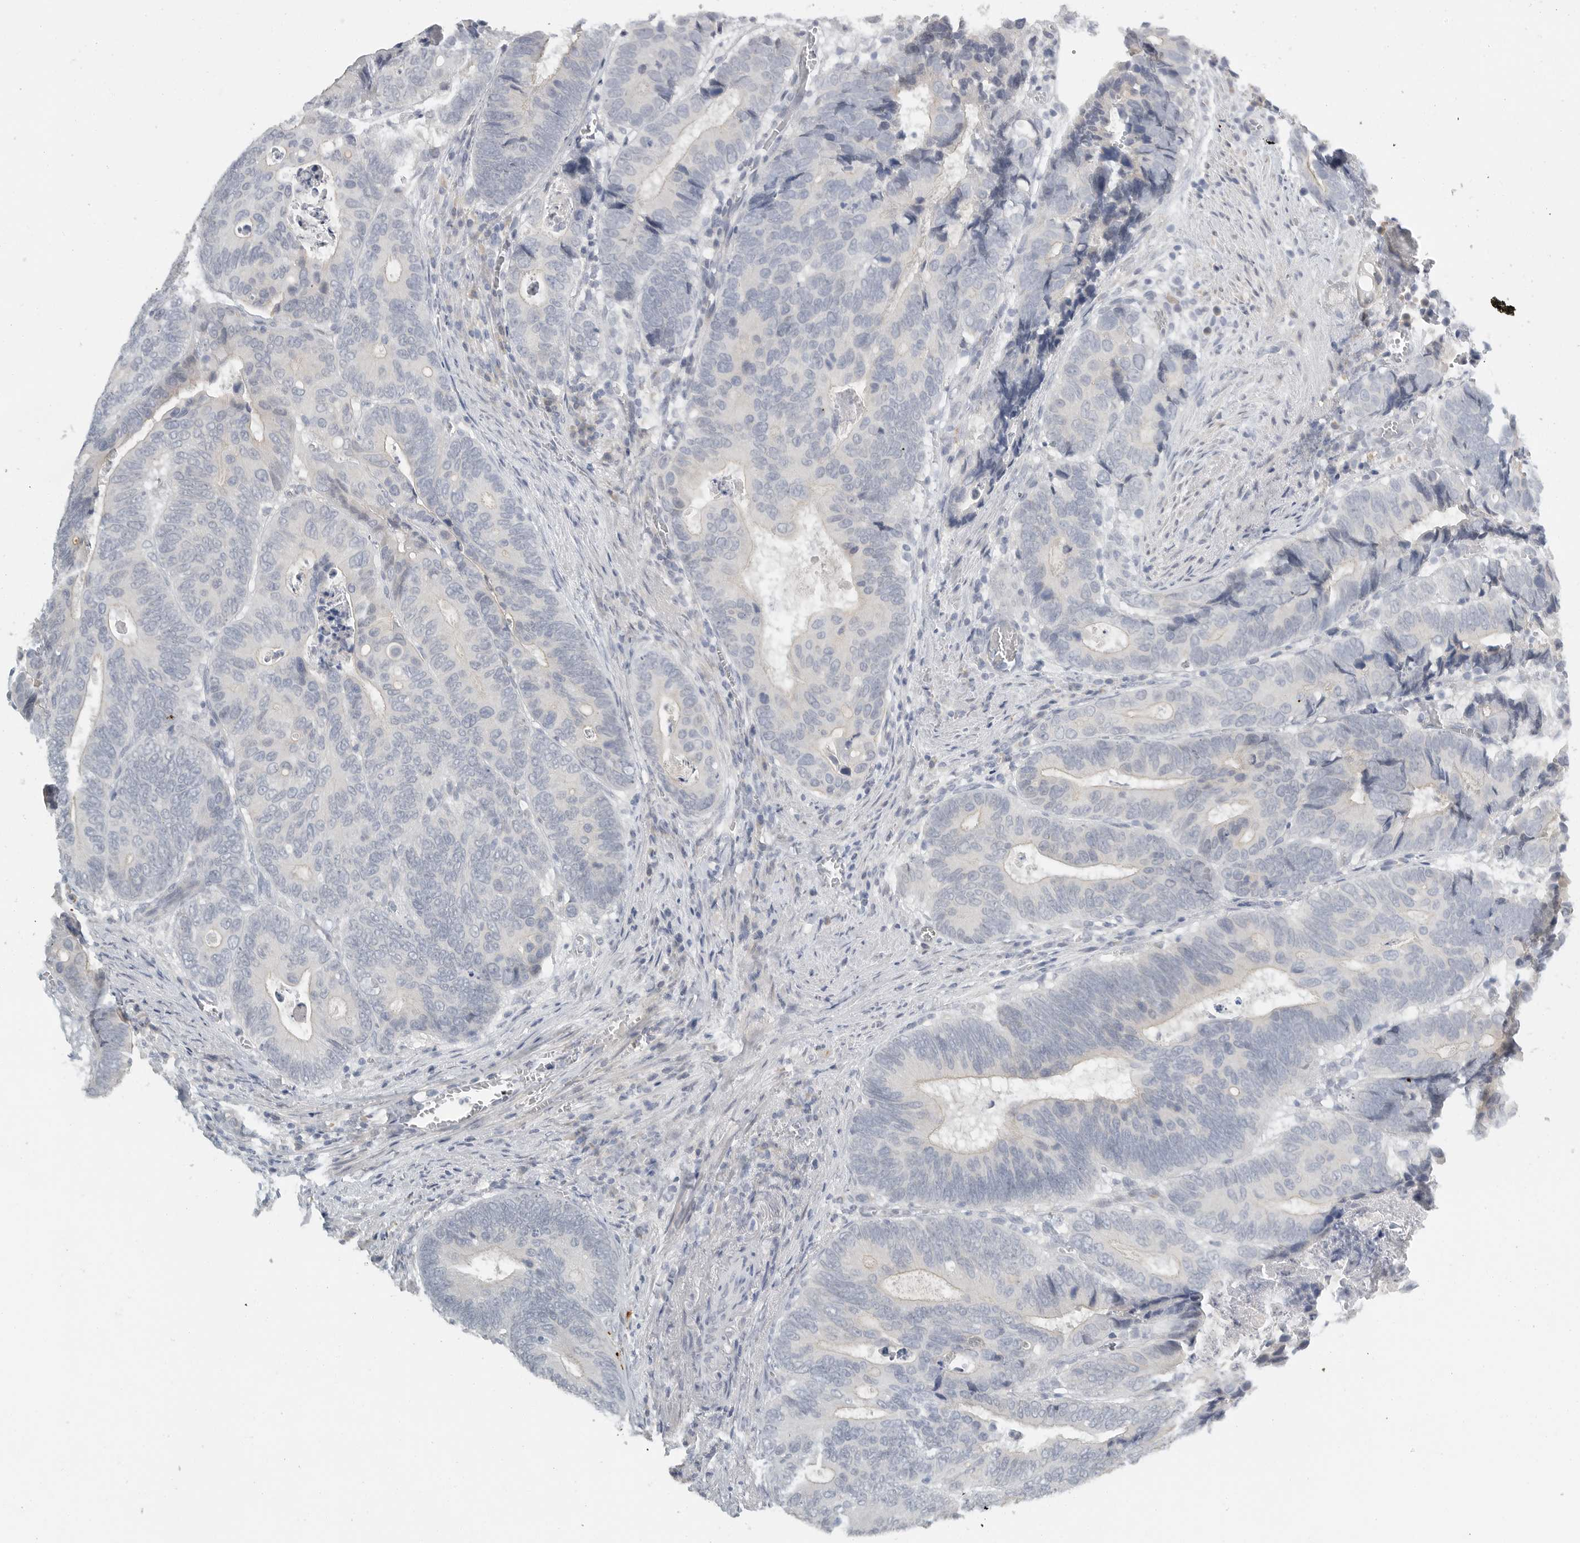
{"staining": {"intensity": "negative", "quantity": "none", "location": "none"}, "tissue": "colorectal cancer", "cell_type": "Tumor cells", "image_type": "cancer", "snomed": [{"axis": "morphology", "description": "Inflammation, NOS"}, {"axis": "morphology", "description": "Adenocarcinoma, NOS"}, {"axis": "topography", "description": "Colon"}], "caption": "Human colorectal cancer (adenocarcinoma) stained for a protein using immunohistochemistry exhibits no positivity in tumor cells.", "gene": "PAM", "patient": {"sex": "male", "age": 72}}